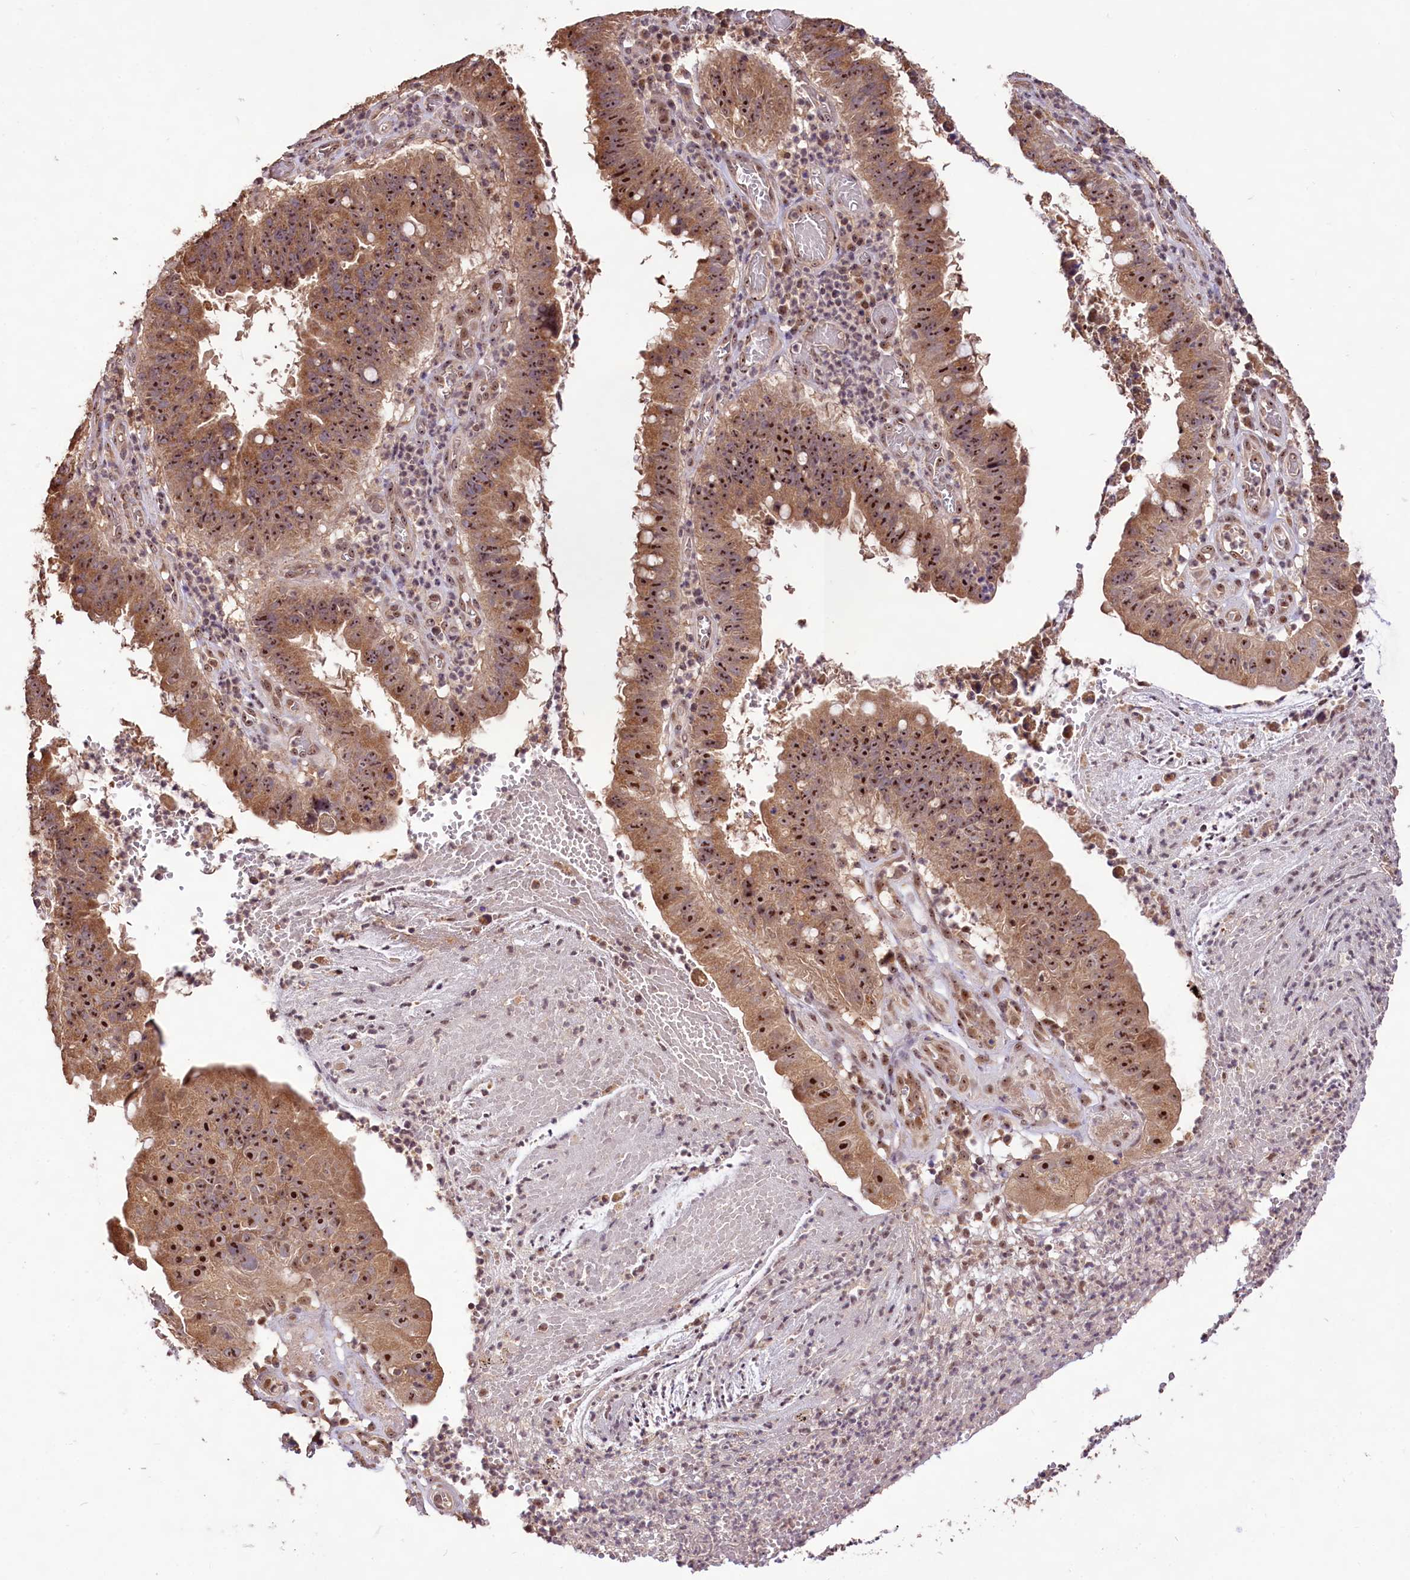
{"staining": {"intensity": "strong", "quantity": ">75%", "location": "cytoplasmic/membranous,nuclear"}, "tissue": "stomach cancer", "cell_type": "Tumor cells", "image_type": "cancer", "snomed": [{"axis": "morphology", "description": "Adenocarcinoma, NOS"}, {"axis": "topography", "description": "Stomach"}], "caption": "Adenocarcinoma (stomach) tissue demonstrates strong cytoplasmic/membranous and nuclear expression in approximately >75% of tumor cells The staining was performed using DAB (3,3'-diaminobenzidine) to visualize the protein expression in brown, while the nuclei were stained in blue with hematoxylin (Magnification: 20x).", "gene": "RRP8", "patient": {"sex": "male", "age": 59}}